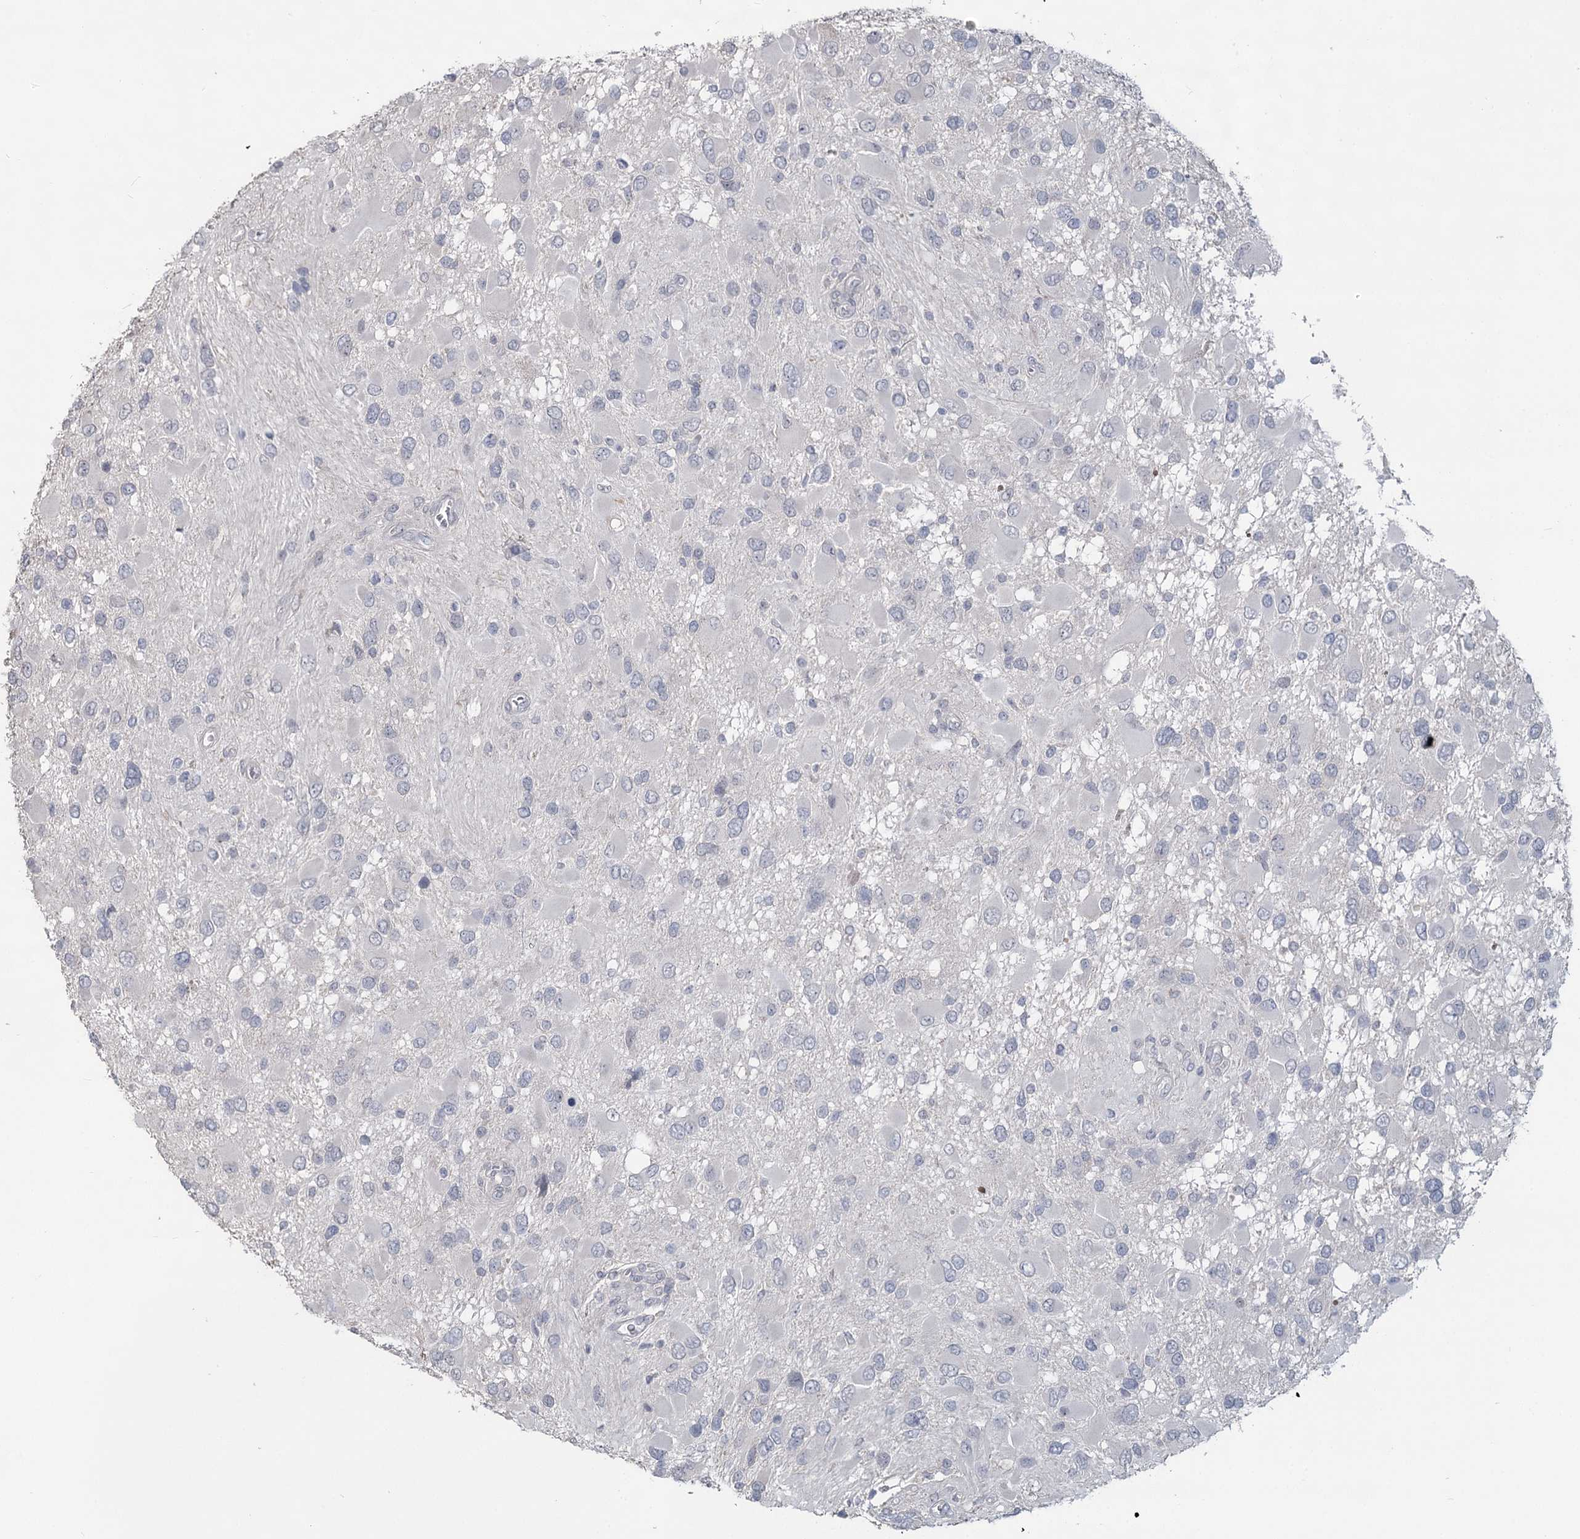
{"staining": {"intensity": "negative", "quantity": "none", "location": "none"}, "tissue": "glioma", "cell_type": "Tumor cells", "image_type": "cancer", "snomed": [{"axis": "morphology", "description": "Glioma, malignant, High grade"}, {"axis": "topography", "description": "Brain"}], "caption": "Micrograph shows no protein positivity in tumor cells of glioma tissue.", "gene": "SLC9A3", "patient": {"sex": "male", "age": 53}}